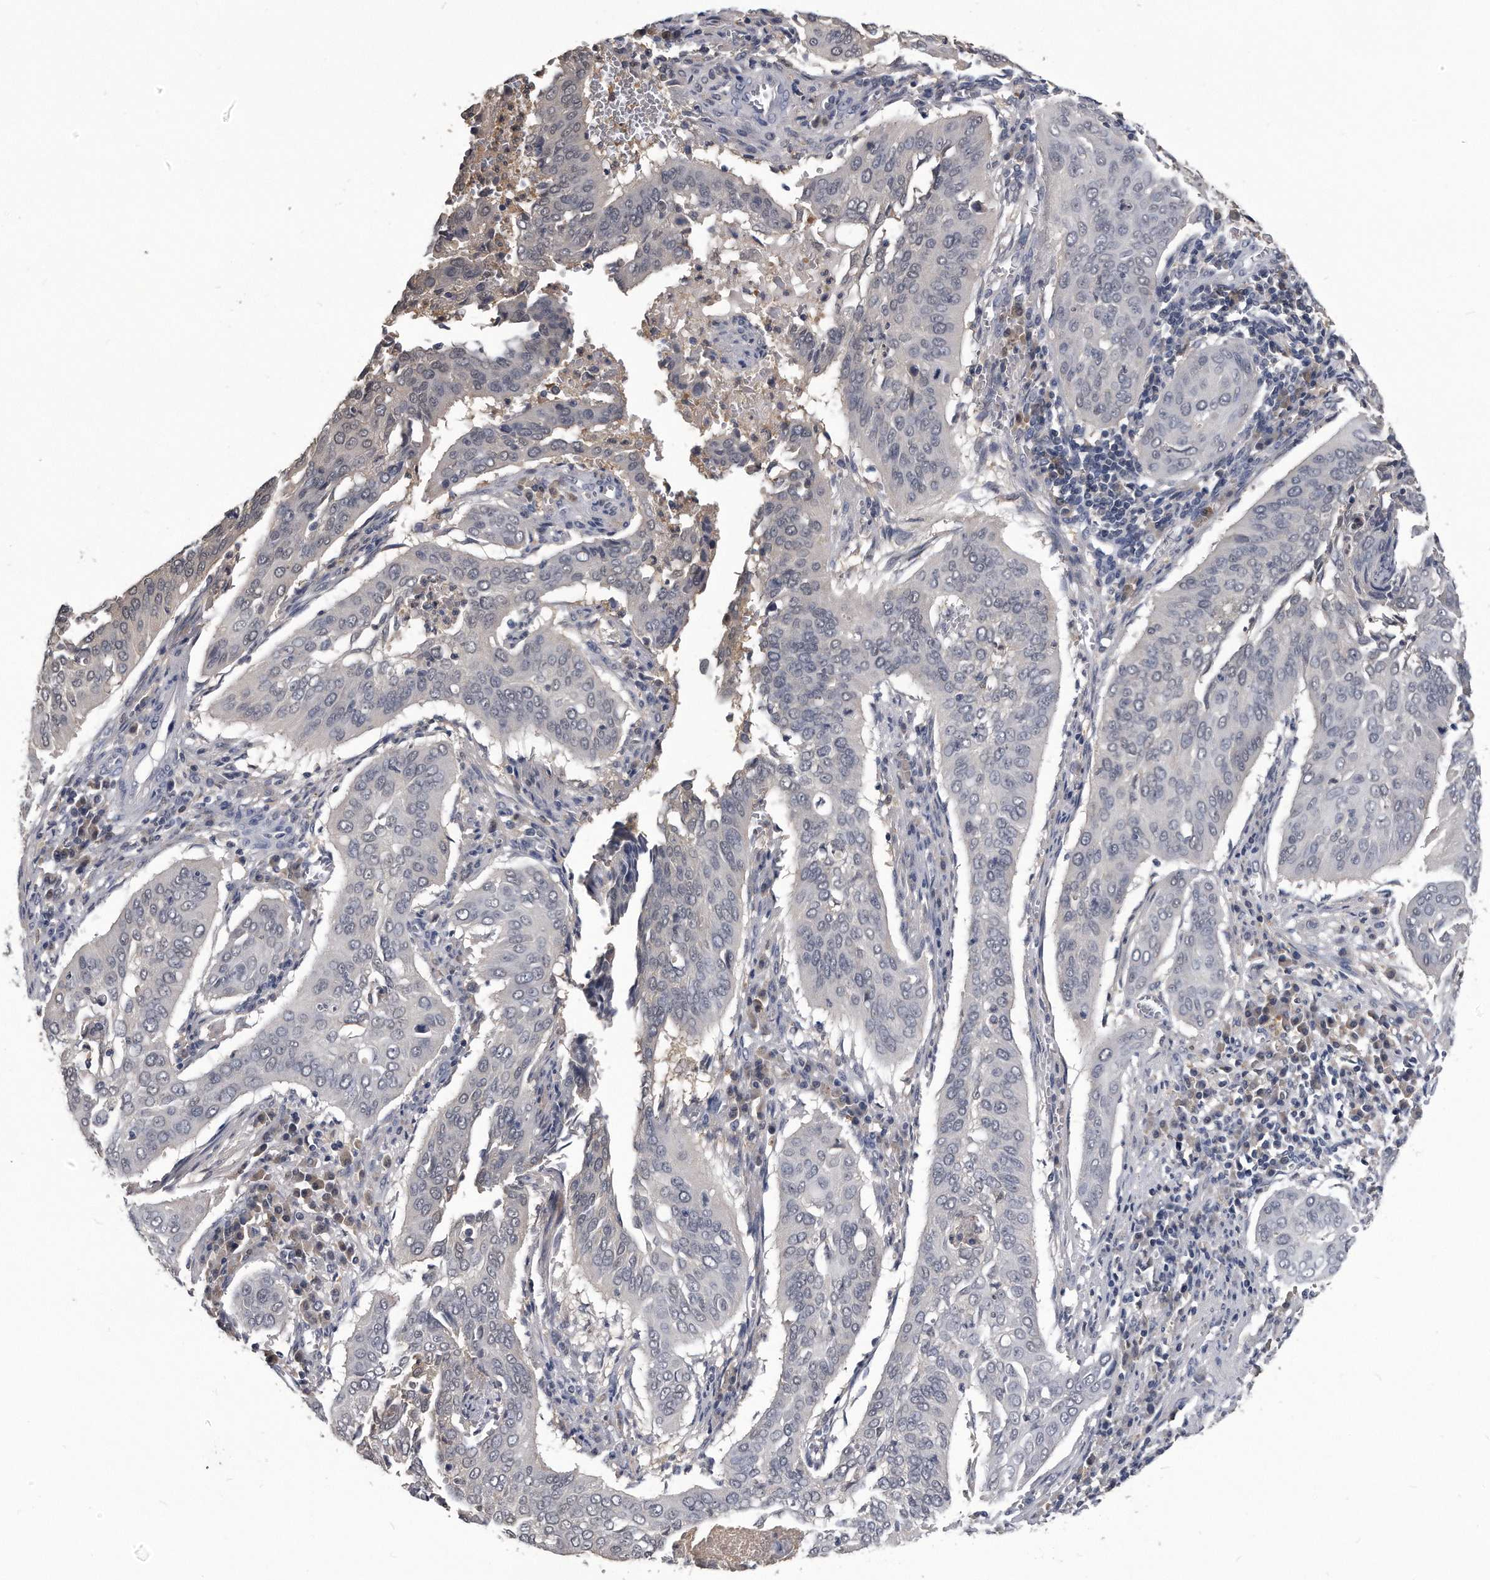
{"staining": {"intensity": "negative", "quantity": "none", "location": "none"}, "tissue": "cervical cancer", "cell_type": "Tumor cells", "image_type": "cancer", "snomed": [{"axis": "morphology", "description": "Squamous cell carcinoma, NOS"}, {"axis": "topography", "description": "Cervix"}], "caption": "A photomicrograph of human squamous cell carcinoma (cervical) is negative for staining in tumor cells. The staining was performed using DAB to visualize the protein expression in brown, while the nuclei were stained in blue with hematoxylin (Magnification: 20x).", "gene": "PDXK", "patient": {"sex": "female", "age": 39}}